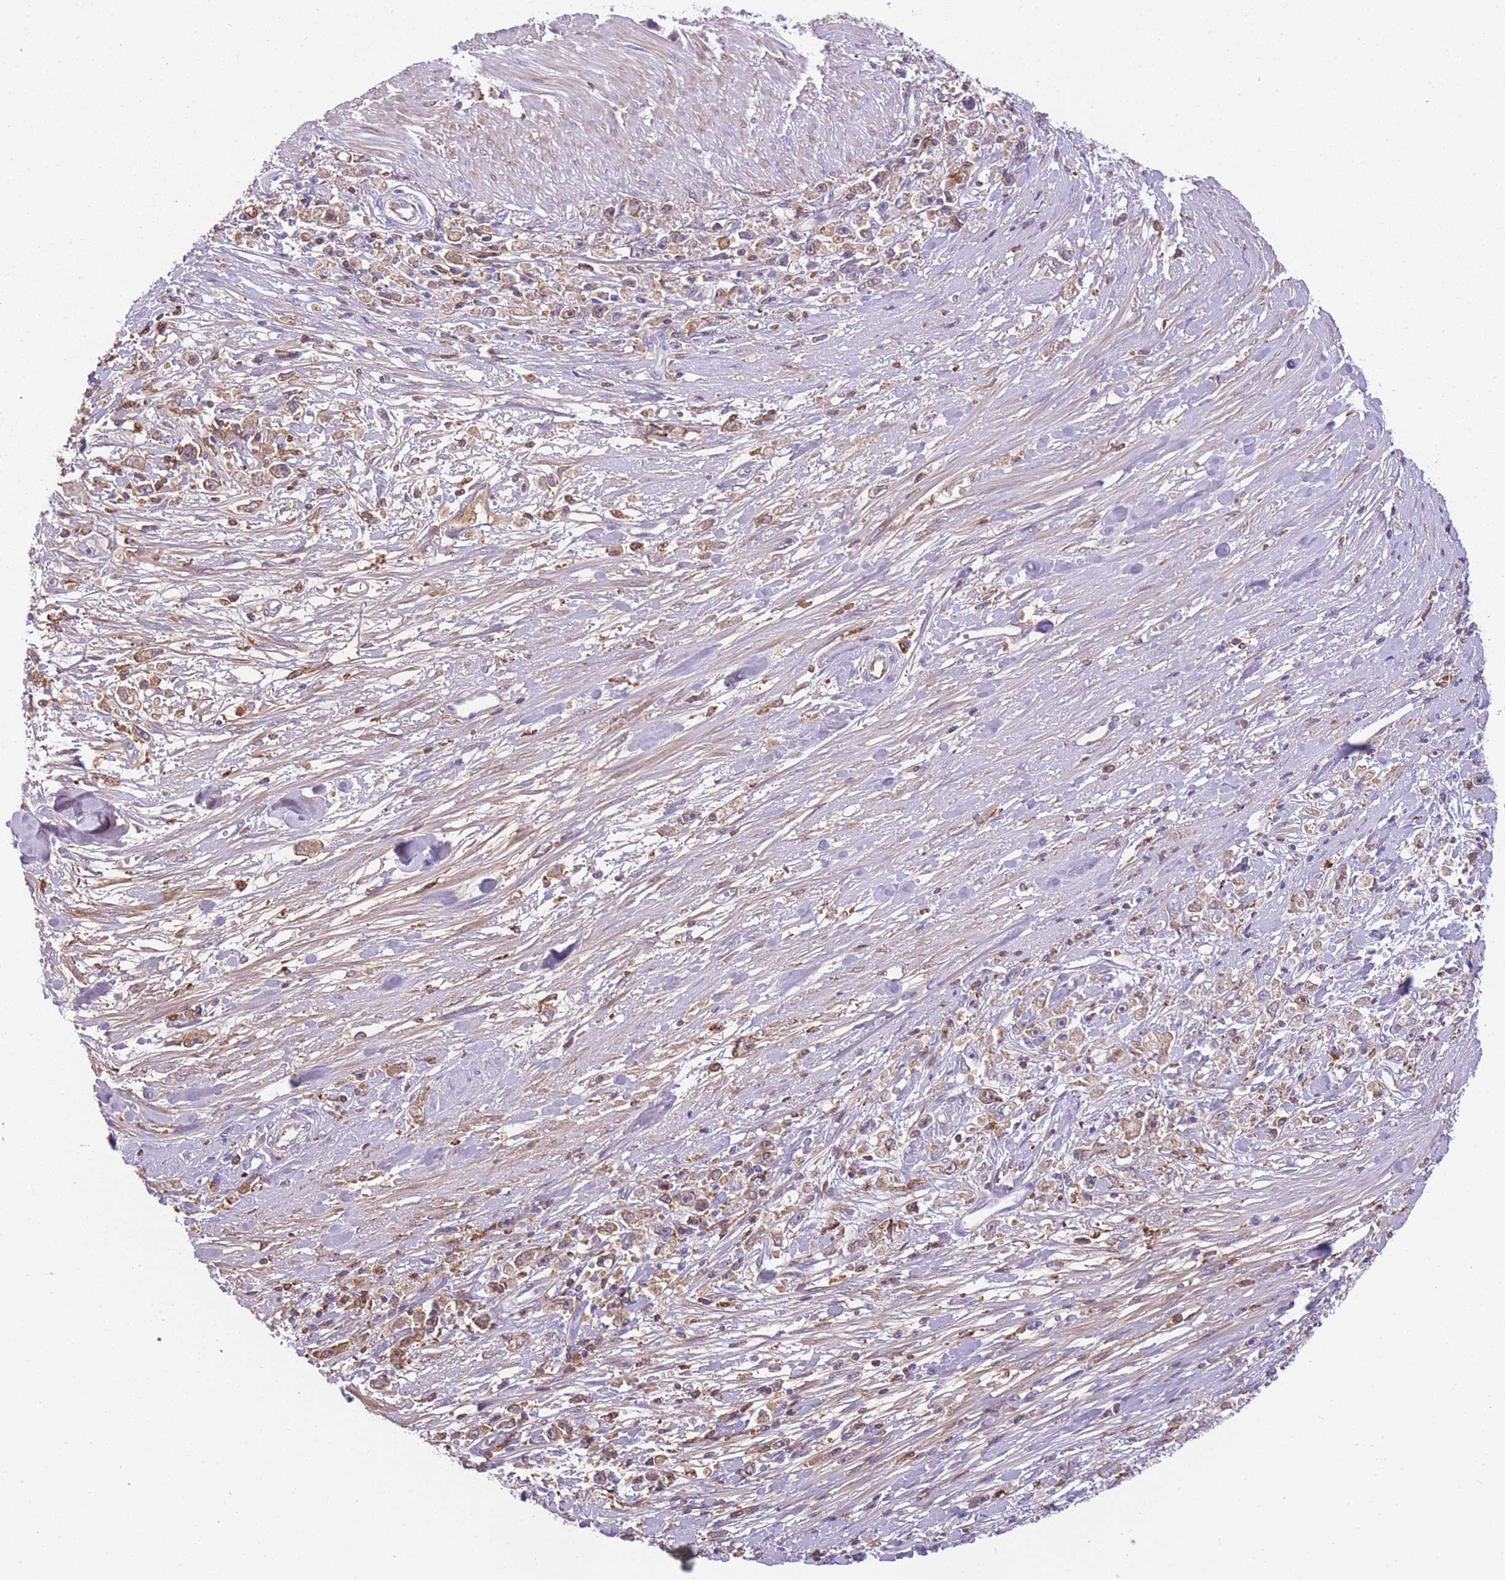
{"staining": {"intensity": "weak", "quantity": ">75%", "location": "cytoplasmic/membranous"}, "tissue": "stomach cancer", "cell_type": "Tumor cells", "image_type": "cancer", "snomed": [{"axis": "morphology", "description": "Adenocarcinoma, NOS"}, {"axis": "topography", "description": "Stomach"}], "caption": "Weak cytoplasmic/membranous staining for a protein is appreciated in about >75% of tumor cells of adenocarcinoma (stomach) using immunohistochemistry (IHC).", "gene": "GNAT1", "patient": {"sex": "female", "age": 59}}